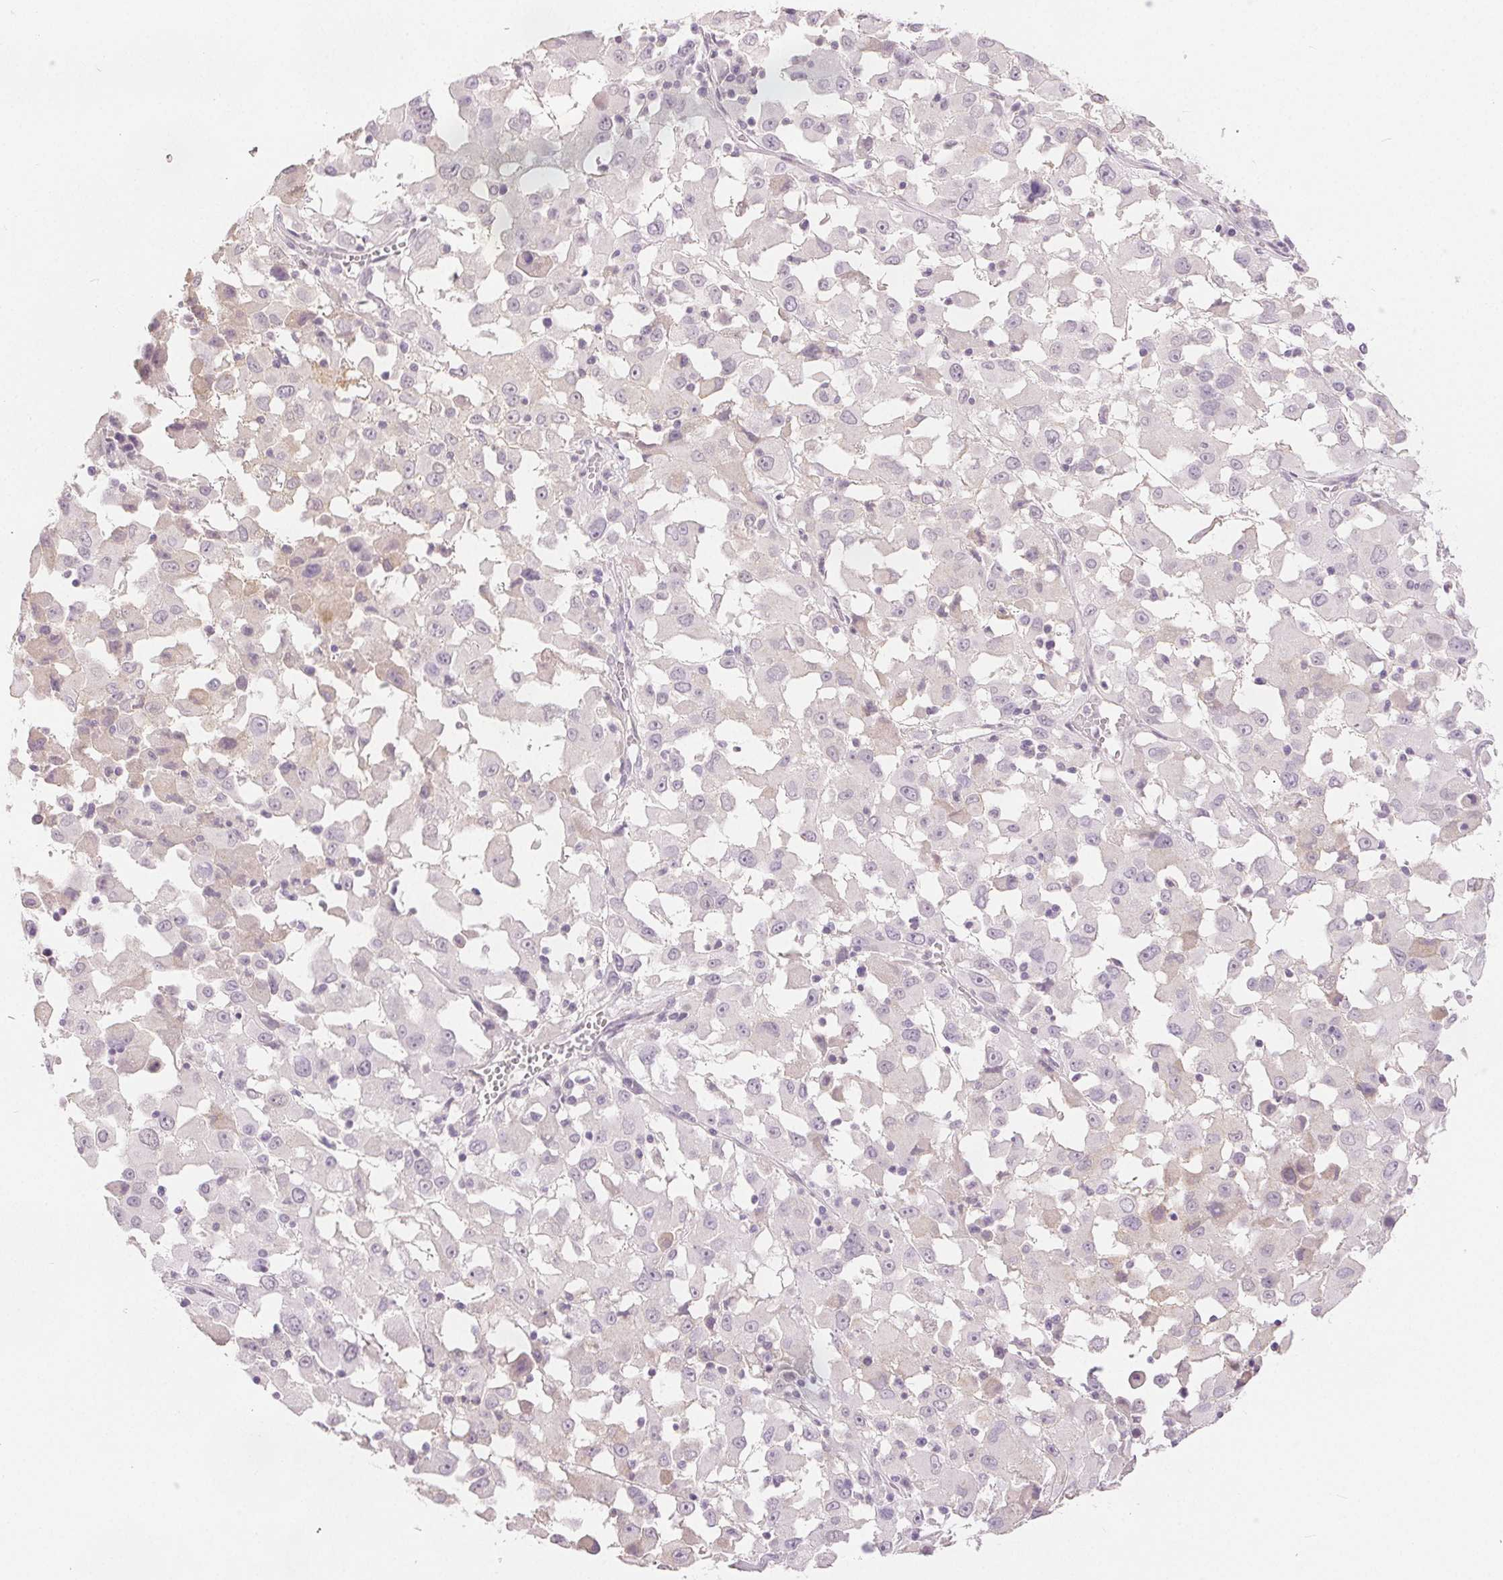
{"staining": {"intensity": "negative", "quantity": "none", "location": "none"}, "tissue": "melanoma", "cell_type": "Tumor cells", "image_type": "cancer", "snomed": [{"axis": "morphology", "description": "Malignant melanoma, Metastatic site"}, {"axis": "topography", "description": "Soft tissue"}], "caption": "Protein analysis of malignant melanoma (metastatic site) demonstrates no significant expression in tumor cells.", "gene": "CA12", "patient": {"sex": "male", "age": 50}}